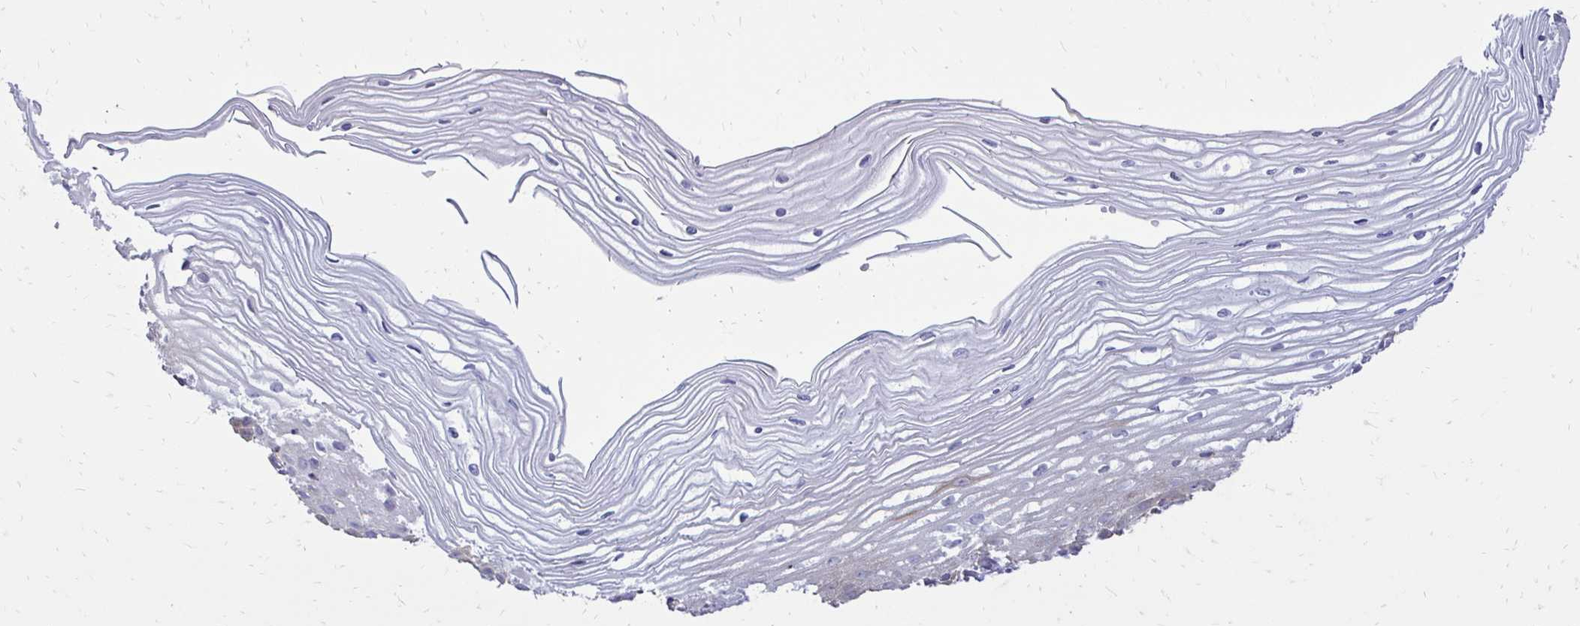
{"staining": {"intensity": "moderate", "quantity": "25%-75%", "location": "cytoplasmic/membranous"}, "tissue": "cervix", "cell_type": "Squamous epithelial cells", "image_type": "normal", "snomed": [{"axis": "morphology", "description": "Normal tissue, NOS"}, {"axis": "topography", "description": "Cervix"}], "caption": "The image exhibits staining of normal cervix, revealing moderate cytoplasmic/membranous protein expression (brown color) within squamous epithelial cells.", "gene": "CTPS1", "patient": {"sex": "female", "age": 40}}